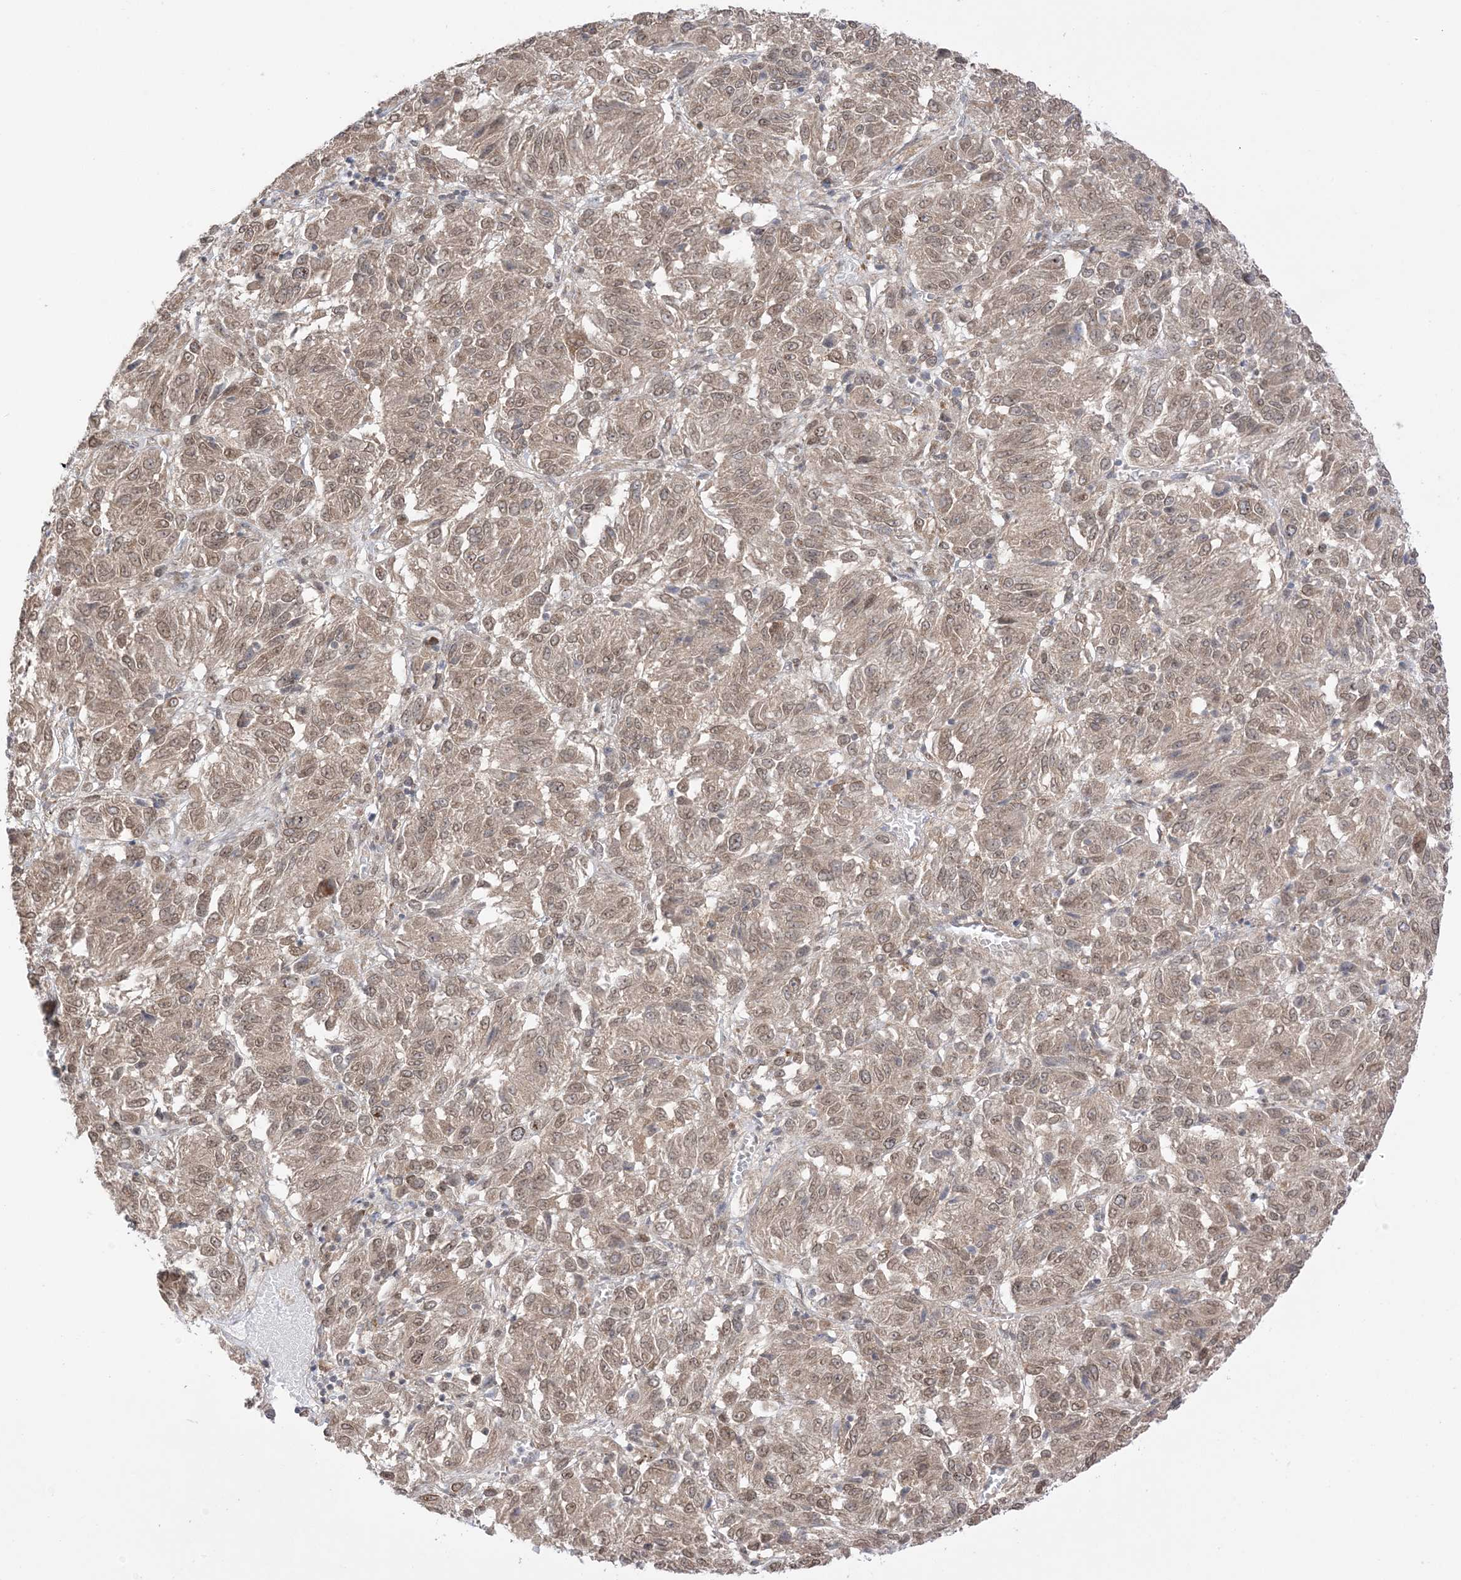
{"staining": {"intensity": "moderate", "quantity": ">75%", "location": "cytoplasmic/membranous,nuclear"}, "tissue": "melanoma", "cell_type": "Tumor cells", "image_type": "cancer", "snomed": [{"axis": "morphology", "description": "Malignant melanoma, Metastatic site"}, {"axis": "topography", "description": "Lung"}], "caption": "A high-resolution histopathology image shows immunohistochemistry staining of melanoma, which exhibits moderate cytoplasmic/membranous and nuclear expression in about >75% of tumor cells.", "gene": "UBE2E2", "patient": {"sex": "male", "age": 64}}